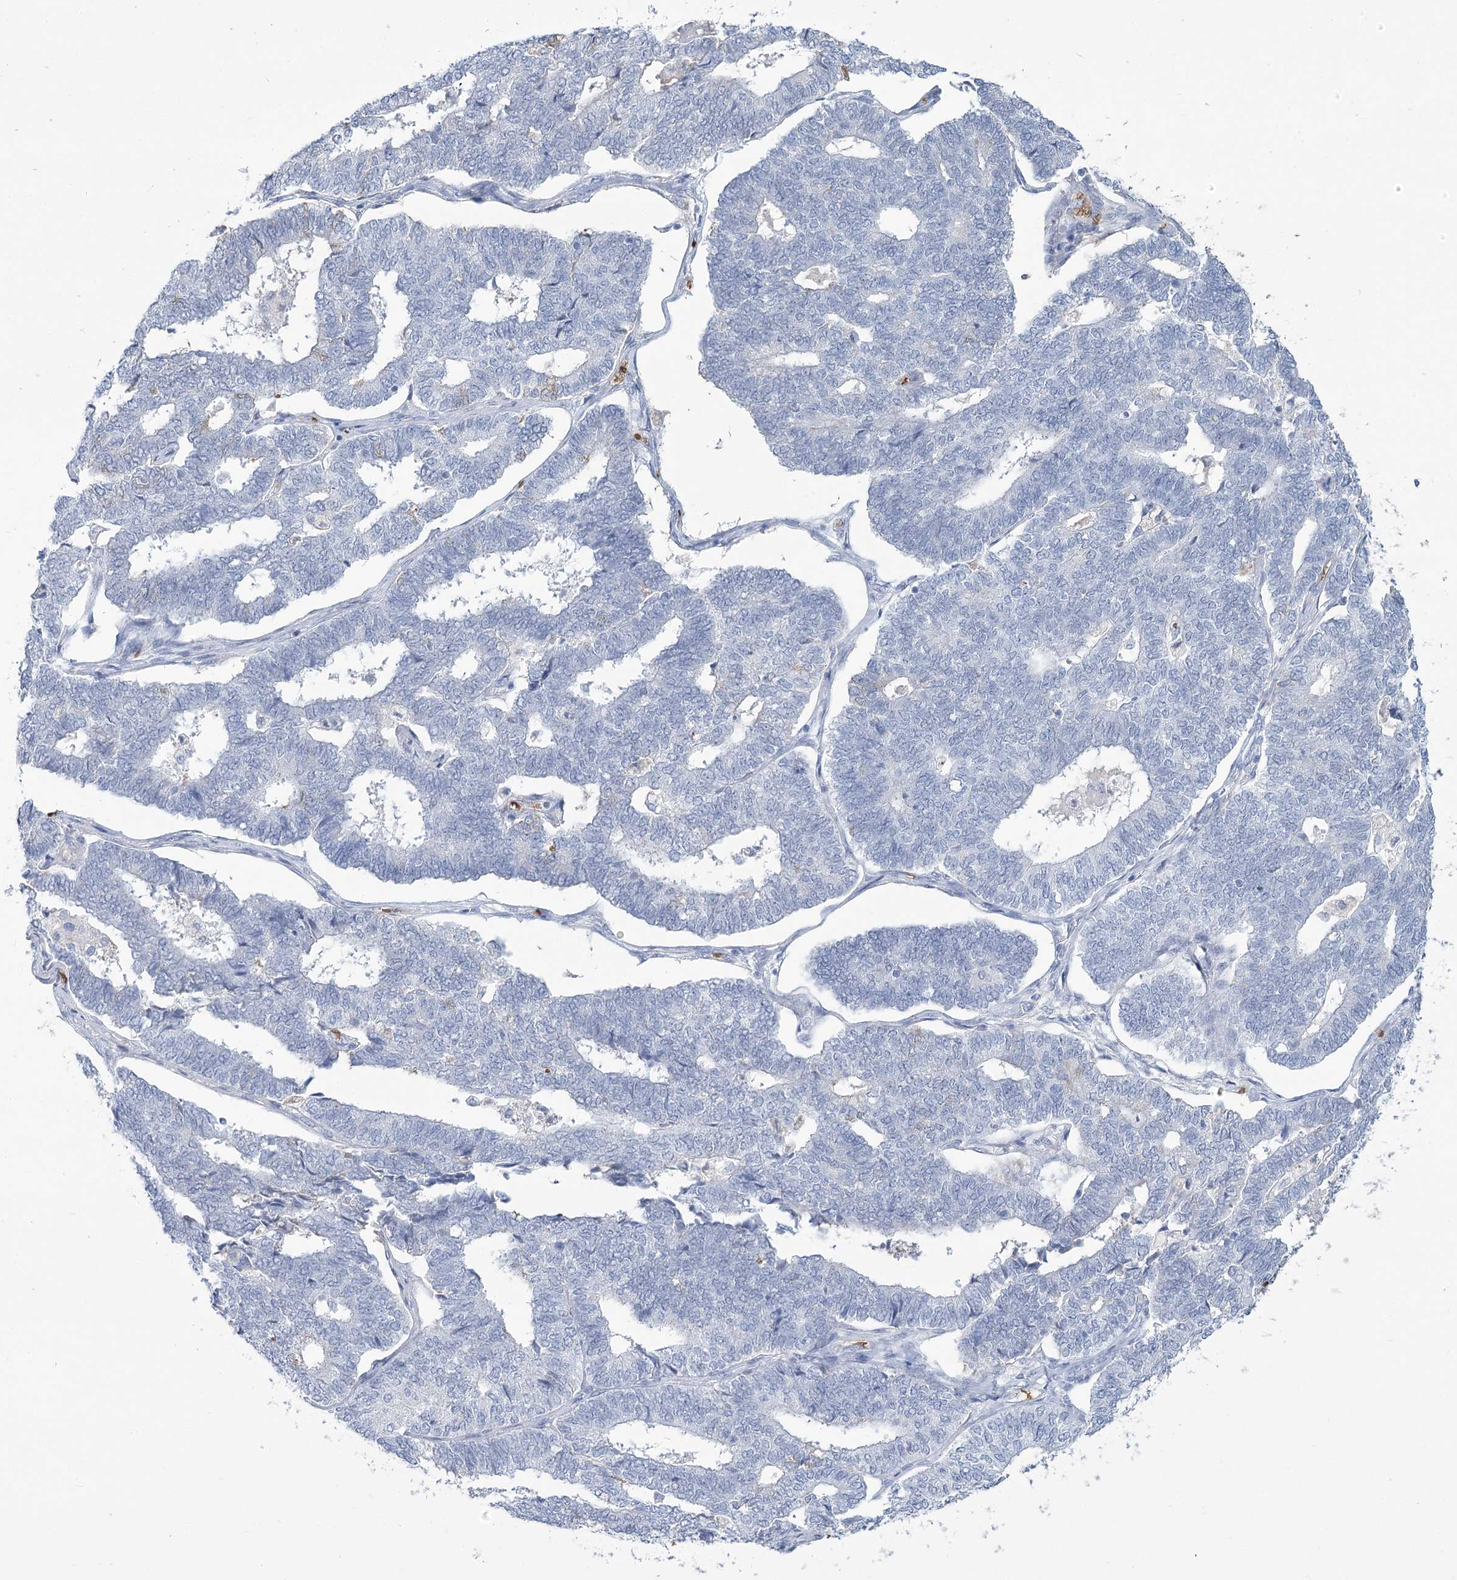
{"staining": {"intensity": "negative", "quantity": "none", "location": "none"}, "tissue": "endometrial cancer", "cell_type": "Tumor cells", "image_type": "cancer", "snomed": [{"axis": "morphology", "description": "Adenocarcinoma, NOS"}, {"axis": "topography", "description": "Endometrium"}], "caption": "DAB (3,3'-diaminobenzidine) immunohistochemical staining of endometrial cancer (adenocarcinoma) exhibits no significant expression in tumor cells.", "gene": "HBA1", "patient": {"sex": "female", "age": 70}}